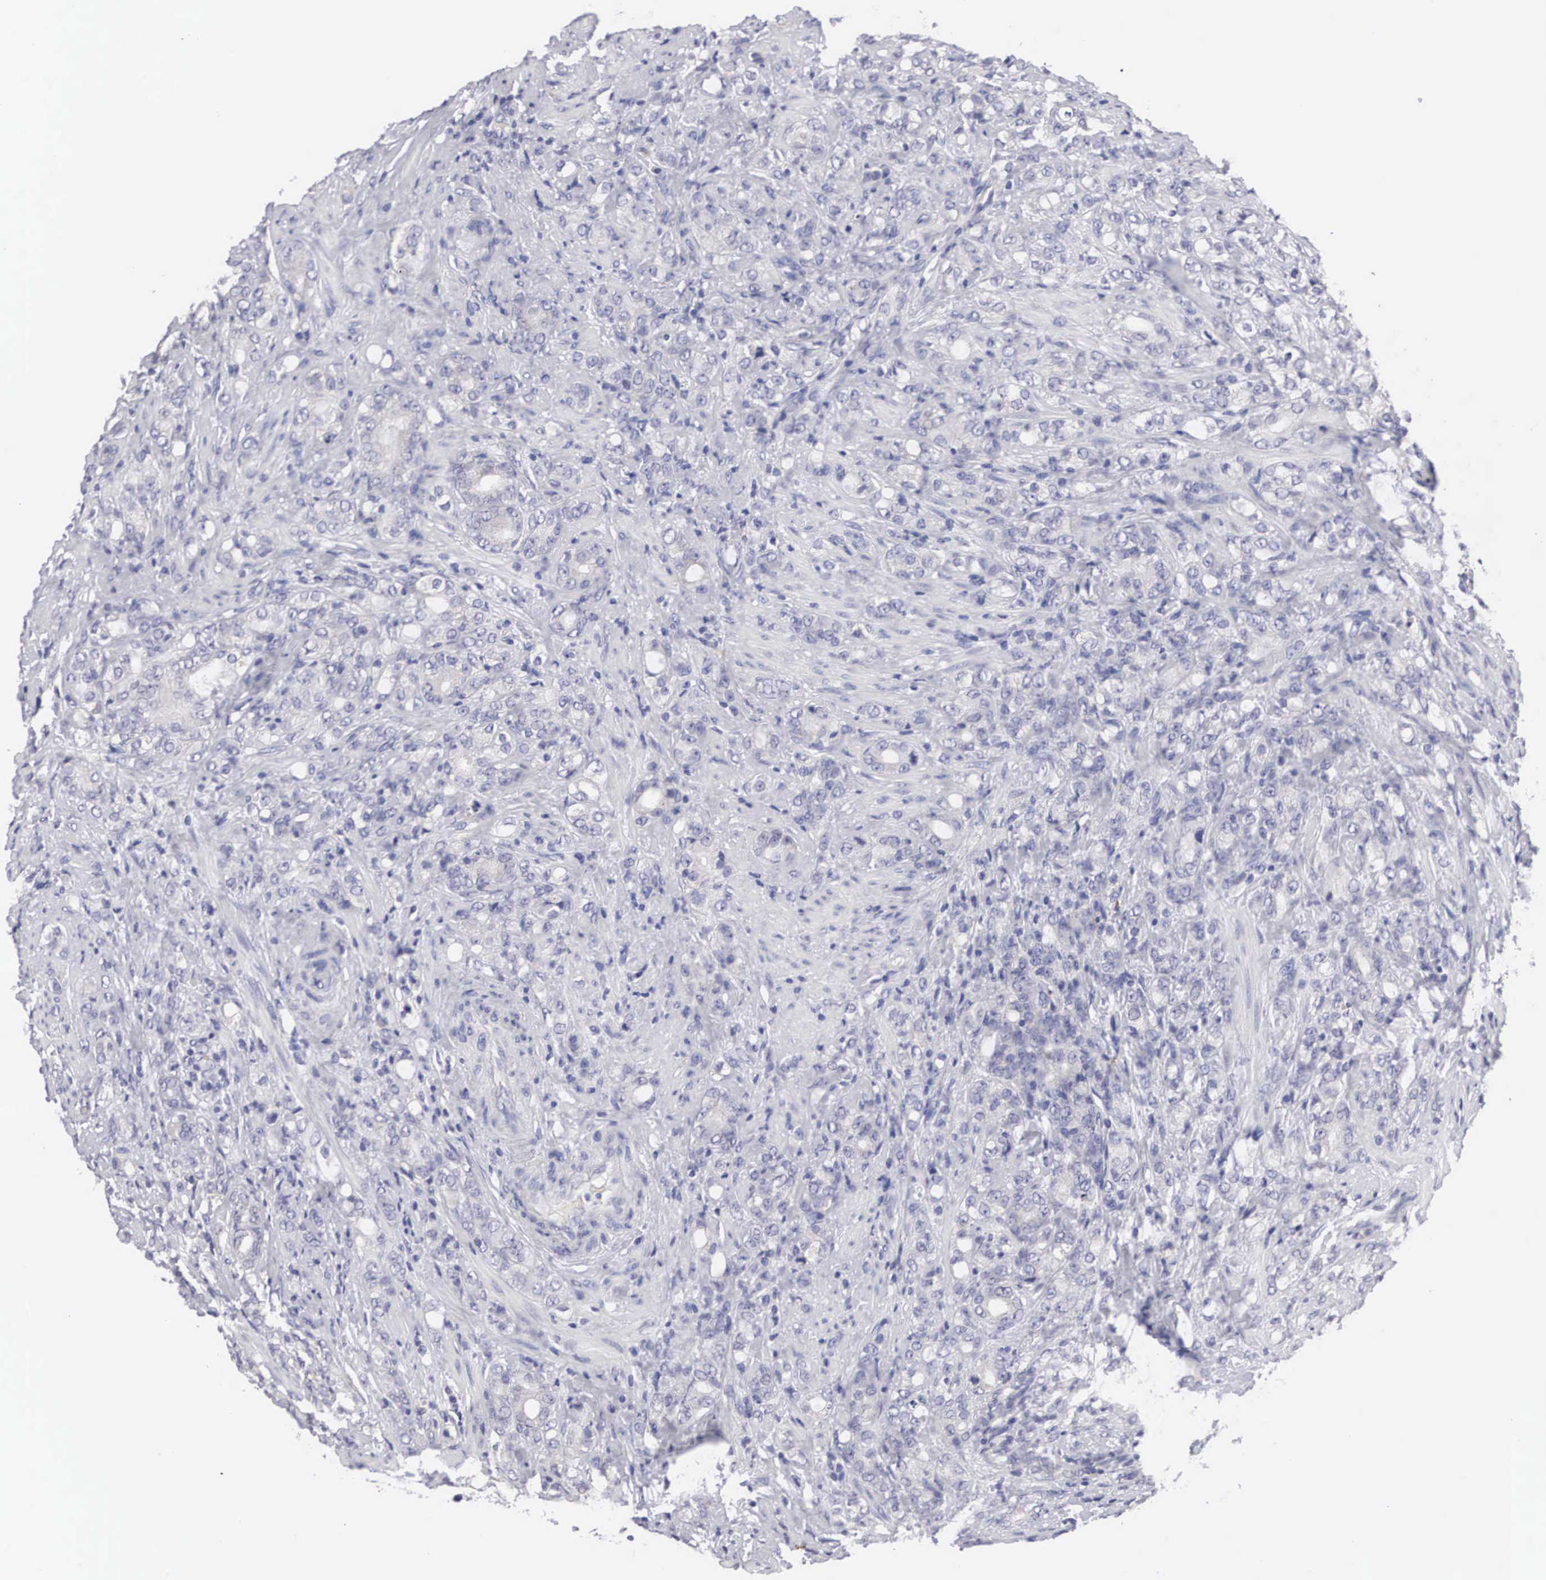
{"staining": {"intensity": "negative", "quantity": "none", "location": "none"}, "tissue": "prostate cancer", "cell_type": "Tumor cells", "image_type": "cancer", "snomed": [{"axis": "morphology", "description": "Adenocarcinoma, Medium grade"}, {"axis": "topography", "description": "Prostate"}], "caption": "Human adenocarcinoma (medium-grade) (prostate) stained for a protein using immunohistochemistry (IHC) exhibits no expression in tumor cells.", "gene": "HMOX1", "patient": {"sex": "male", "age": 59}}